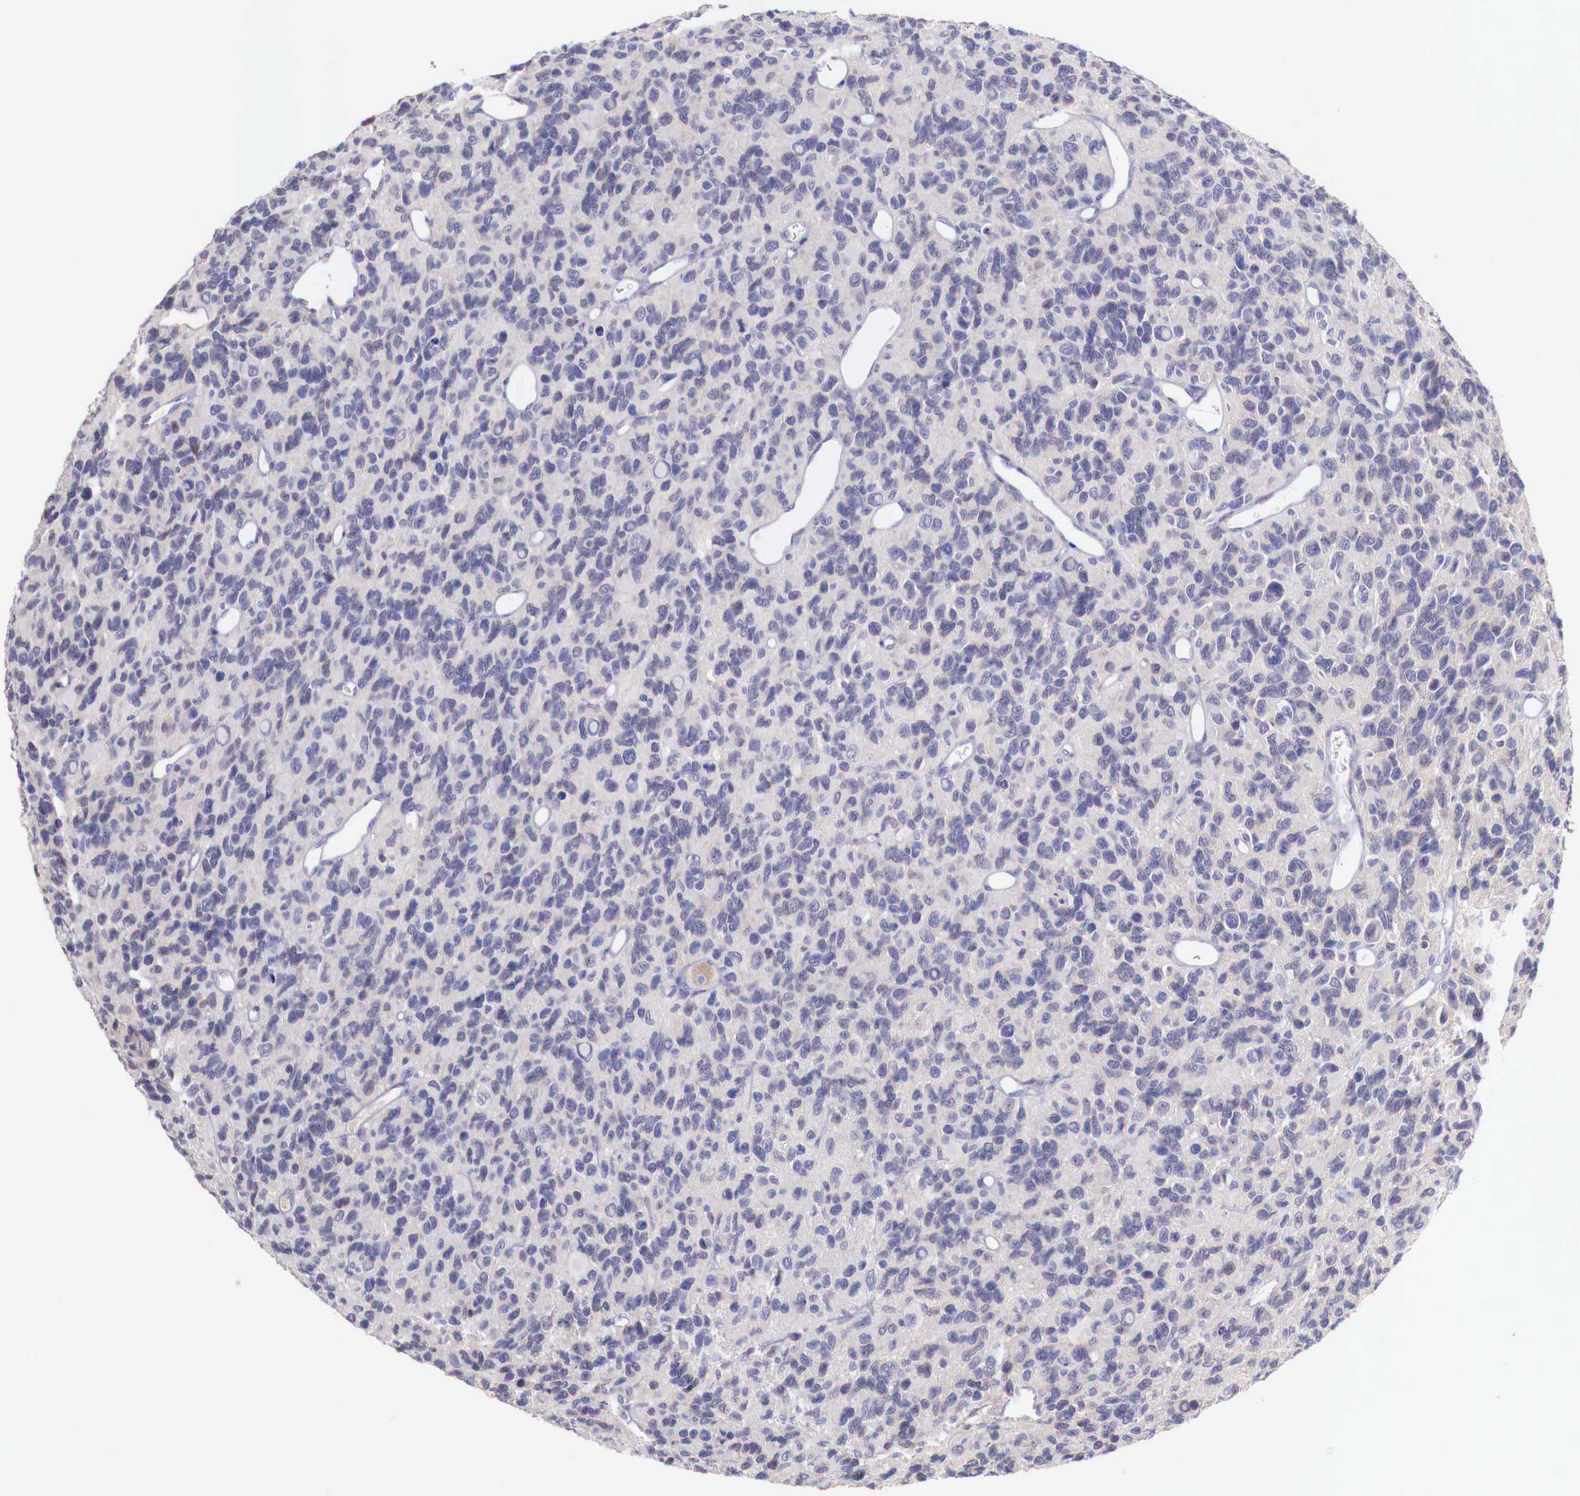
{"staining": {"intensity": "weak", "quantity": "<25%", "location": "cytoplasmic/membranous"}, "tissue": "glioma", "cell_type": "Tumor cells", "image_type": "cancer", "snomed": [{"axis": "morphology", "description": "Glioma, malignant, High grade"}, {"axis": "topography", "description": "Brain"}], "caption": "This is an IHC micrograph of malignant glioma (high-grade). There is no positivity in tumor cells.", "gene": "XPNPEP2", "patient": {"sex": "male", "age": 77}}